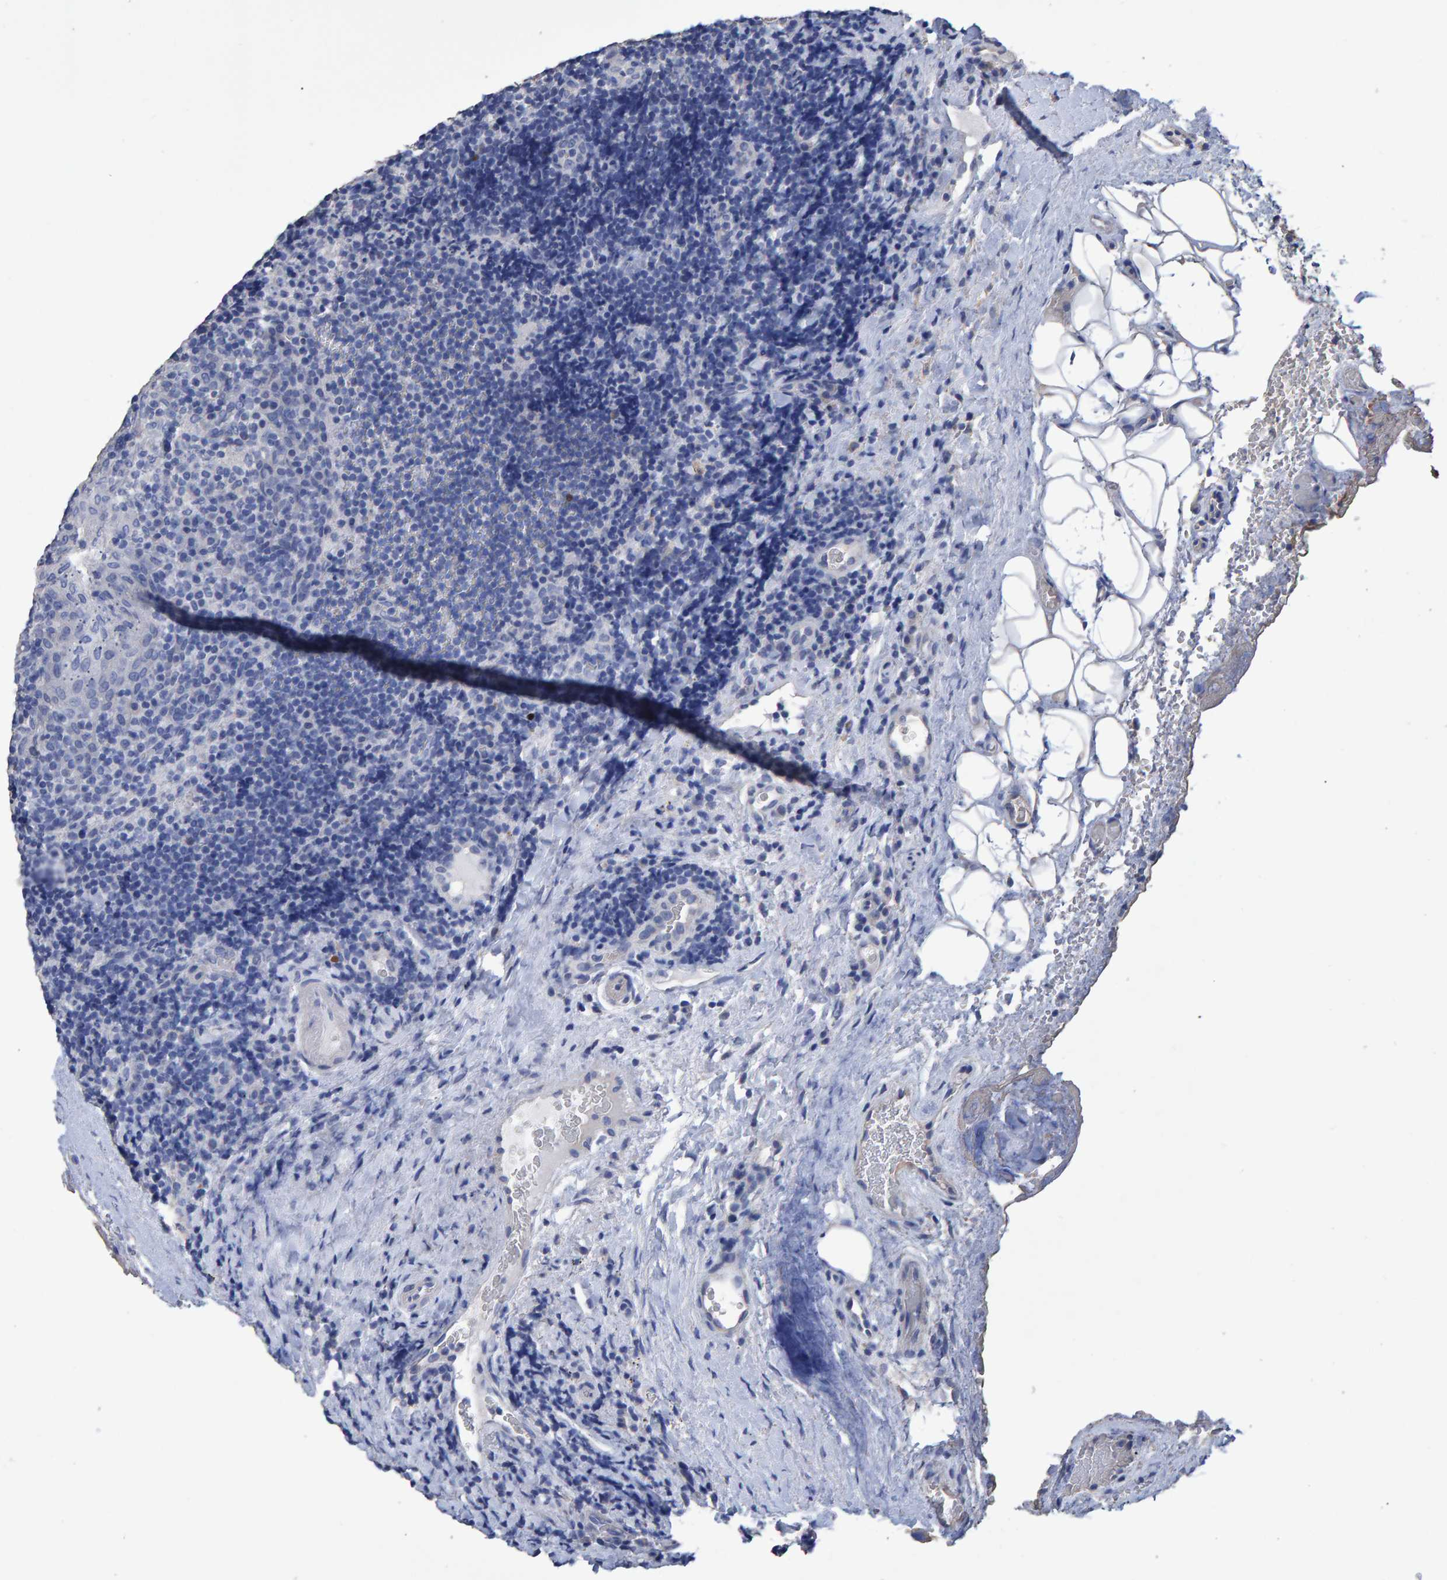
{"staining": {"intensity": "negative", "quantity": "none", "location": "none"}, "tissue": "lymphoma", "cell_type": "Tumor cells", "image_type": "cancer", "snomed": [{"axis": "morphology", "description": "Malignant lymphoma, non-Hodgkin's type, High grade"}, {"axis": "topography", "description": "Tonsil"}], "caption": "IHC of high-grade malignant lymphoma, non-Hodgkin's type reveals no positivity in tumor cells.", "gene": "HEMGN", "patient": {"sex": "female", "age": 36}}